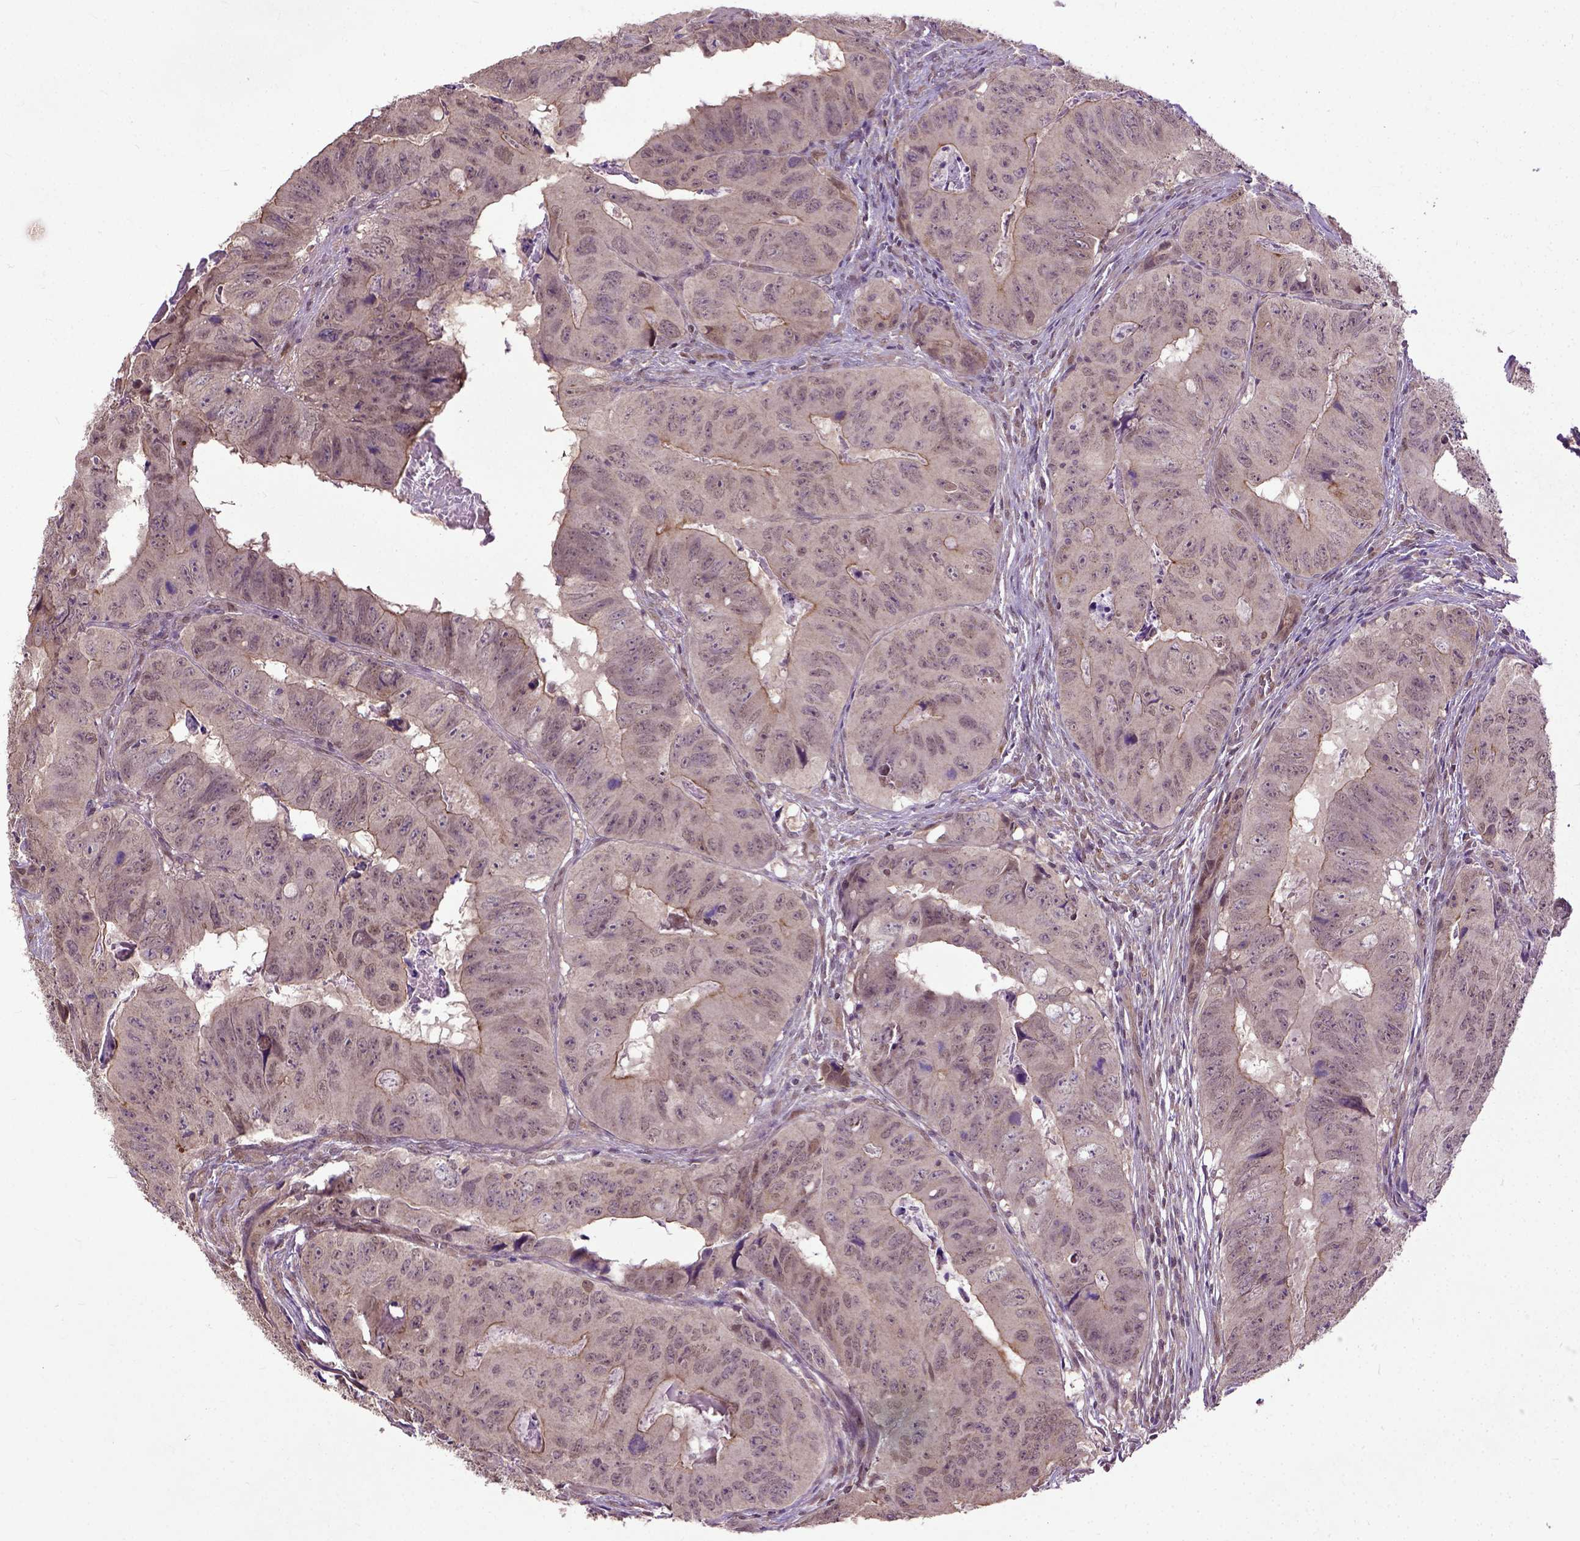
{"staining": {"intensity": "moderate", "quantity": "<25%", "location": "cytoplasmic/membranous"}, "tissue": "colorectal cancer", "cell_type": "Tumor cells", "image_type": "cancer", "snomed": [{"axis": "morphology", "description": "Adenocarcinoma, NOS"}, {"axis": "topography", "description": "Colon"}], "caption": "This is a histology image of IHC staining of colorectal cancer (adenocarcinoma), which shows moderate expression in the cytoplasmic/membranous of tumor cells.", "gene": "UBA3", "patient": {"sex": "male", "age": 79}}